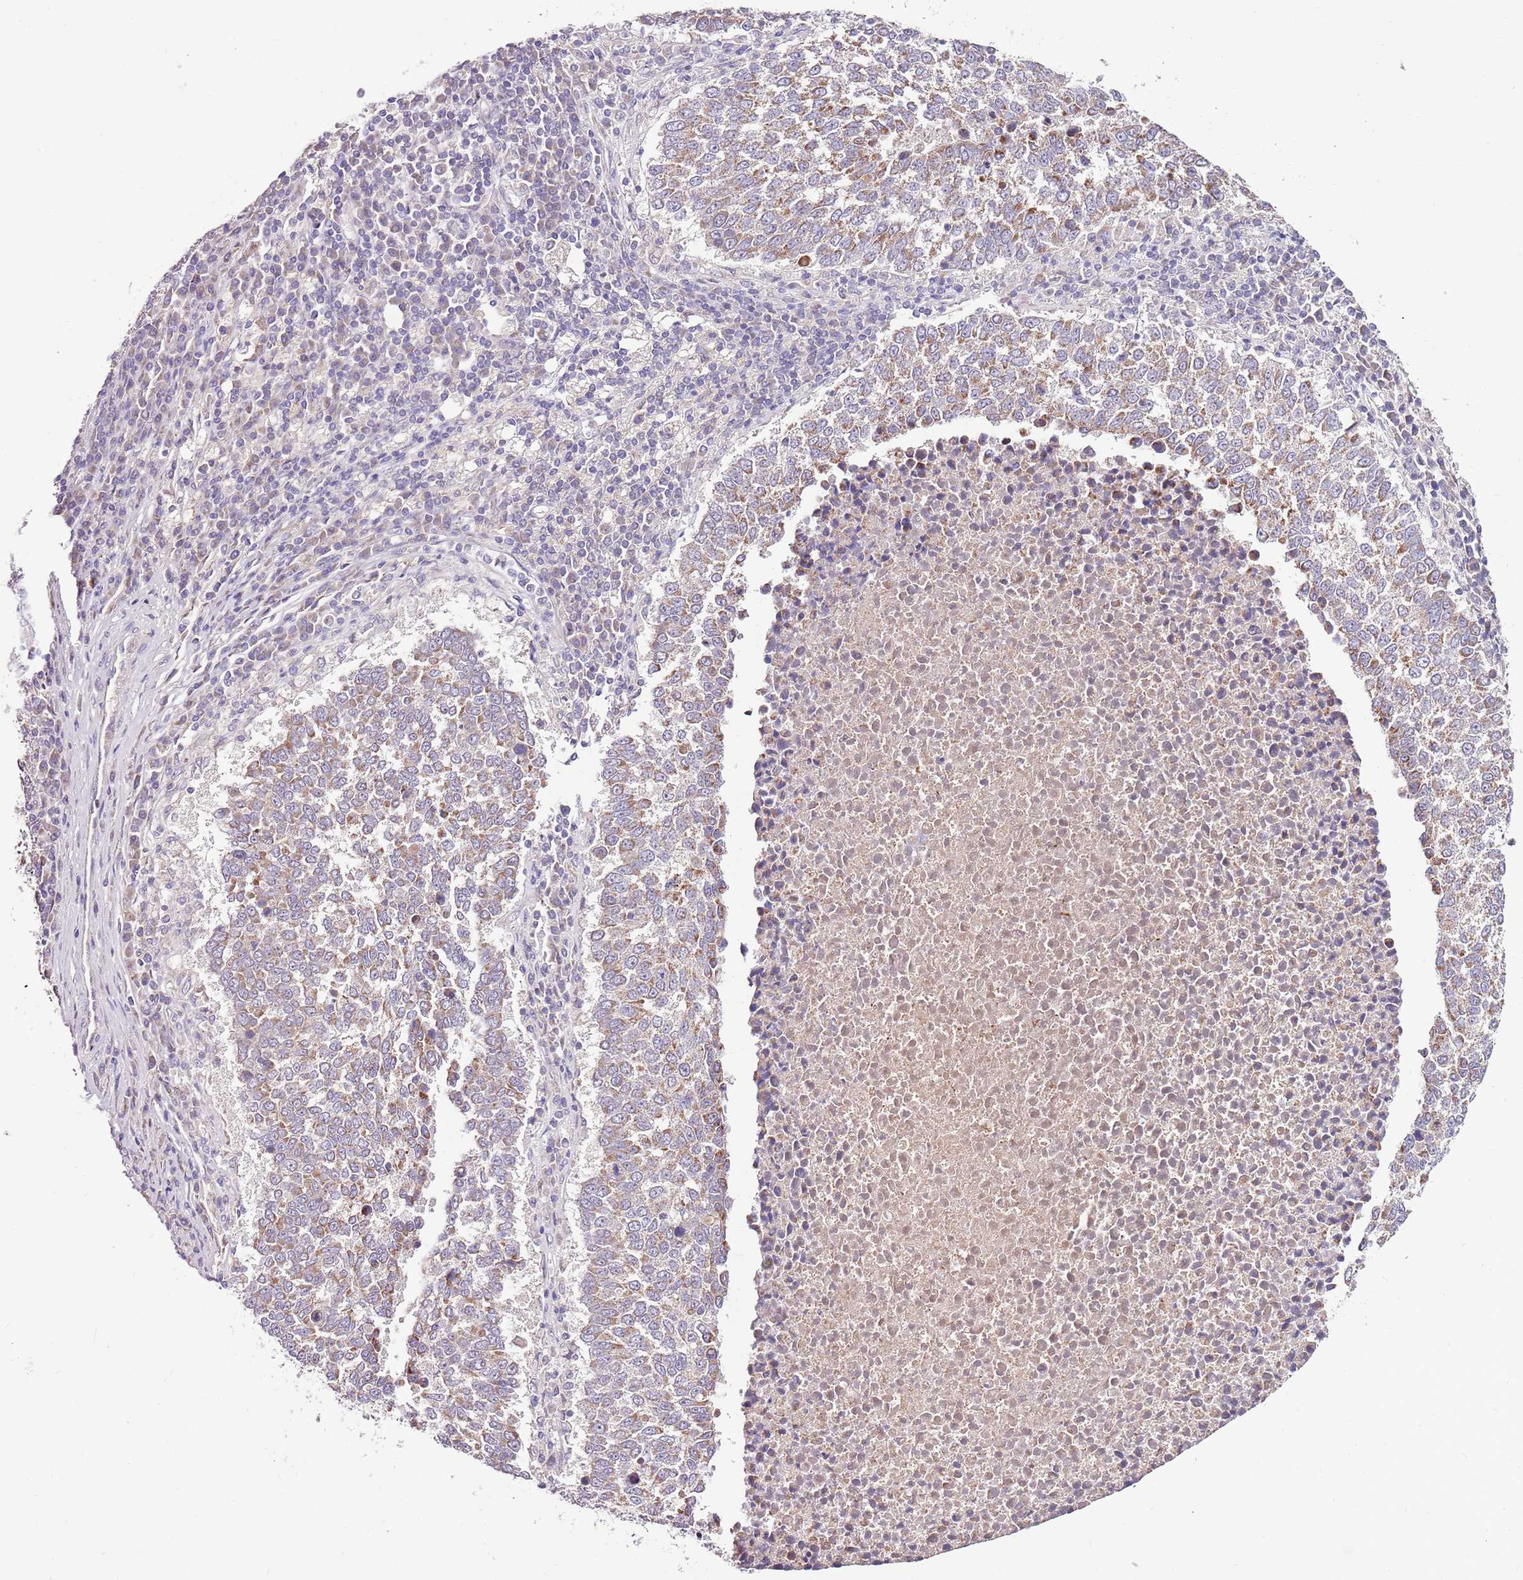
{"staining": {"intensity": "weak", "quantity": ">75%", "location": "cytoplasmic/membranous"}, "tissue": "lung cancer", "cell_type": "Tumor cells", "image_type": "cancer", "snomed": [{"axis": "morphology", "description": "Squamous cell carcinoma, NOS"}, {"axis": "topography", "description": "Lung"}], "caption": "Immunohistochemical staining of lung cancer (squamous cell carcinoma) displays weak cytoplasmic/membranous protein expression in approximately >75% of tumor cells.", "gene": "SMG1", "patient": {"sex": "male", "age": 73}}